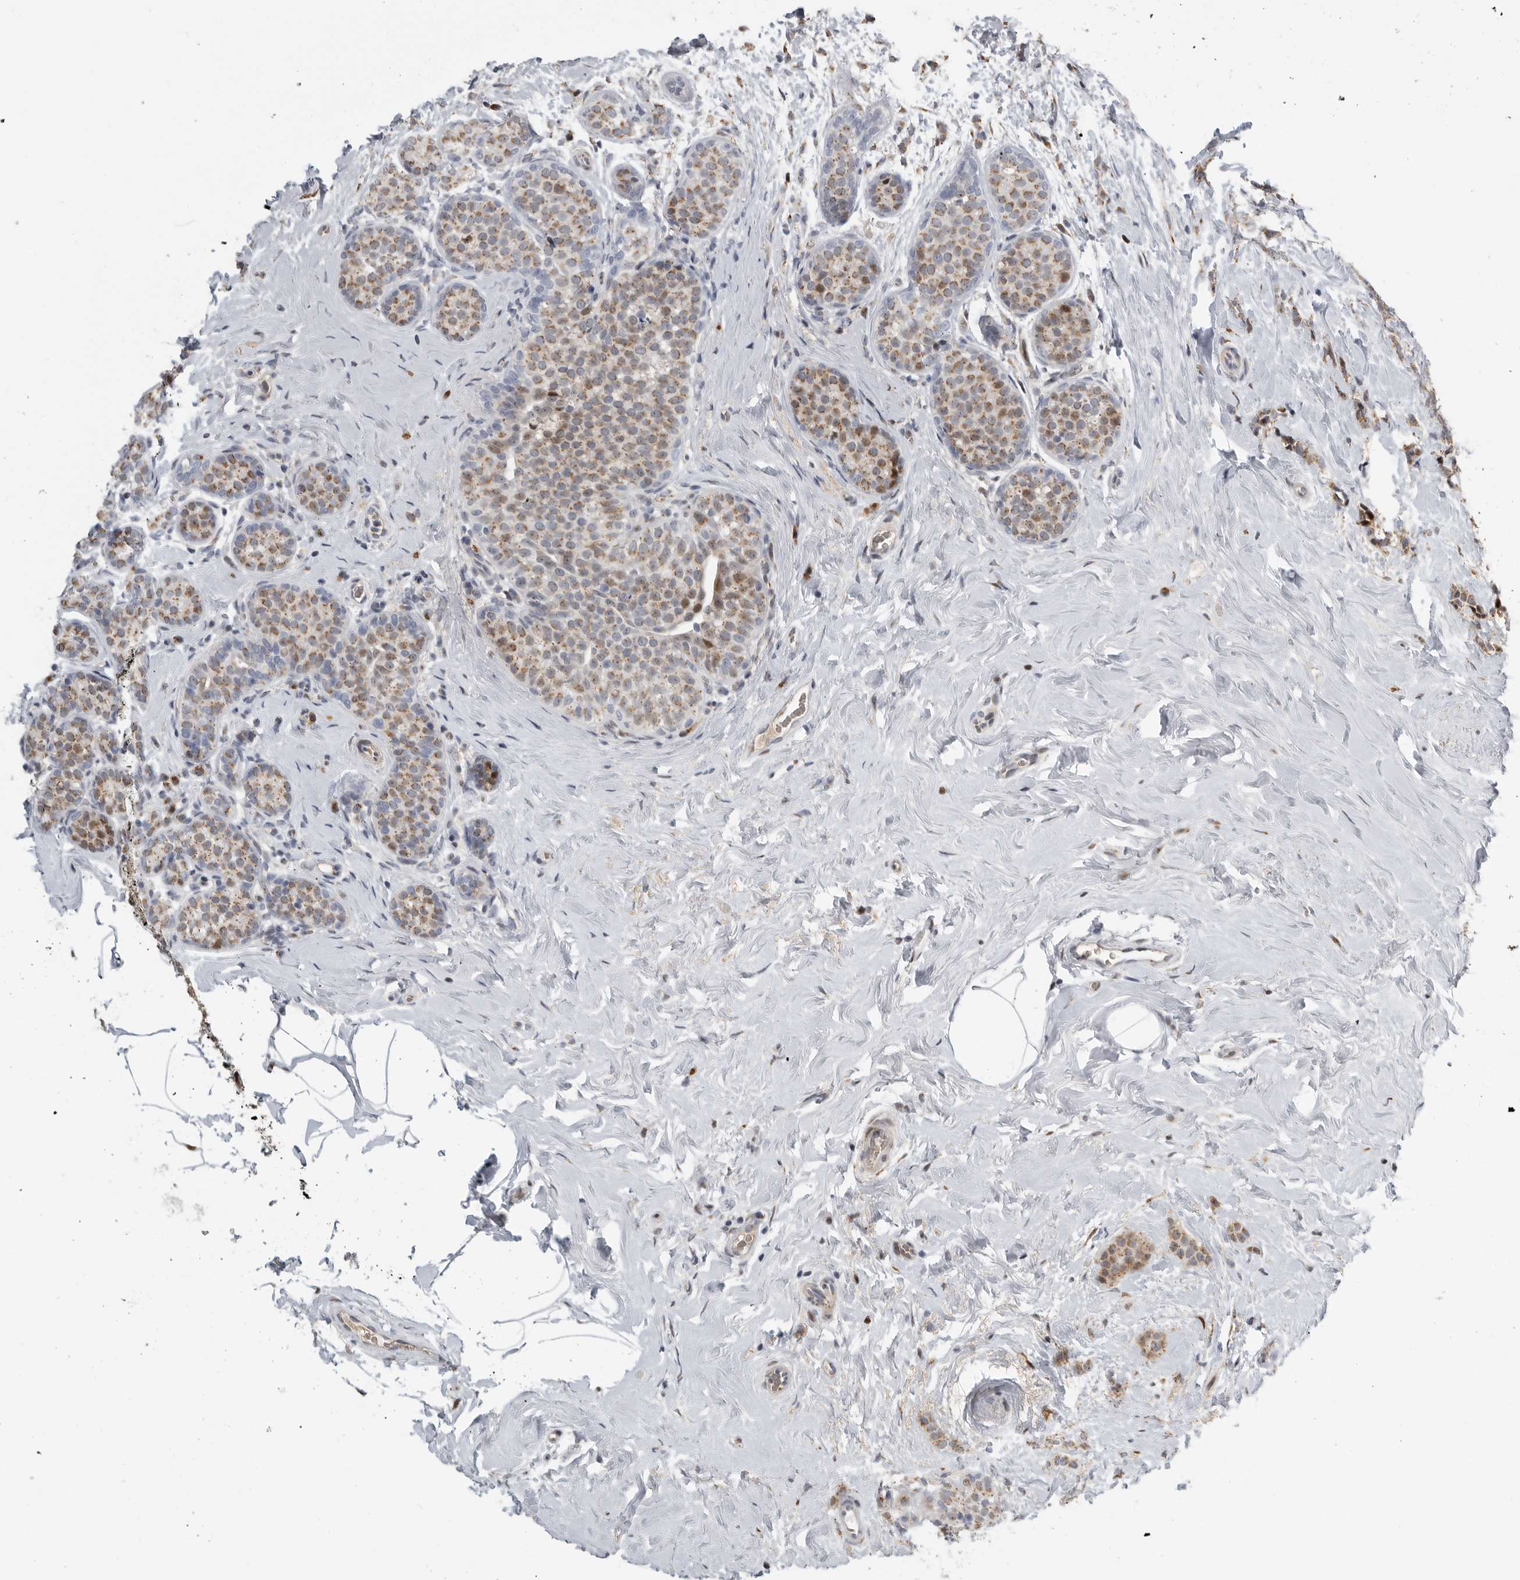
{"staining": {"intensity": "moderate", "quantity": ">75%", "location": "cytoplasmic/membranous"}, "tissue": "breast cancer", "cell_type": "Tumor cells", "image_type": "cancer", "snomed": [{"axis": "morphology", "description": "Lobular carcinoma, in situ"}, {"axis": "morphology", "description": "Lobular carcinoma"}, {"axis": "topography", "description": "Breast"}], "caption": "Approximately >75% of tumor cells in breast cancer (lobular carcinoma in situ) show moderate cytoplasmic/membranous protein expression as visualized by brown immunohistochemical staining.", "gene": "PCMTD1", "patient": {"sex": "female", "age": 41}}